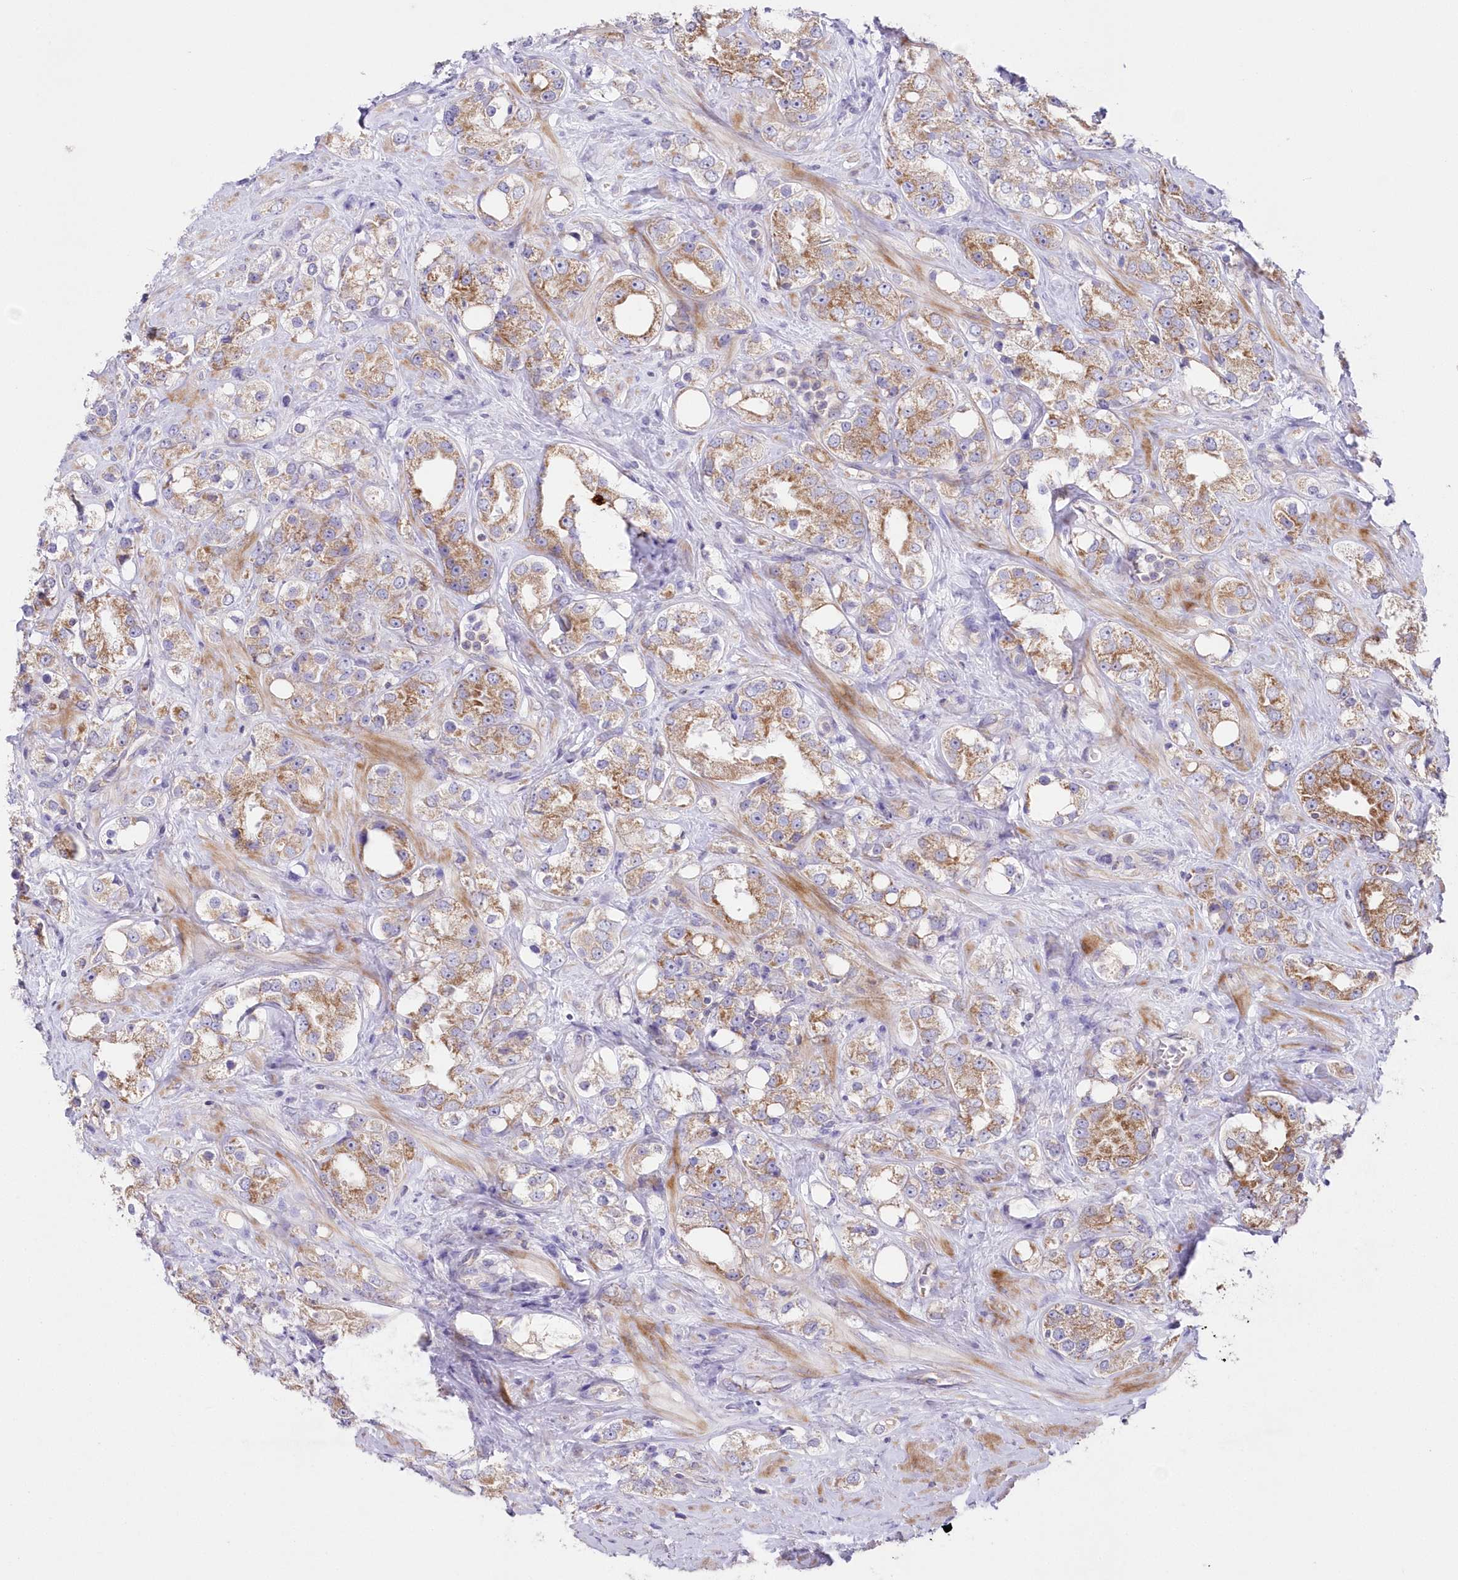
{"staining": {"intensity": "moderate", "quantity": ">75%", "location": "cytoplasmic/membranous"}, "tissue": "prostate cancer", "cell_type": "Tumor cells", "image_type": "cancer", "snomed": [{"axis": "morphology", "description": "Adenocarcinoma, NOS"}, {"axis": "topography", "description": "Prostate"}], "caption": "Immunohistochemistry (IHC) histopathology image of human prostate cancer stained for a protein (brown), which exhibits medium levels of moderate cytoplasmic/membranous positivity in approximately >75% of tumor cells.", "gene": "ITSN2", "patient": {"sex": "male", "age": 79}}